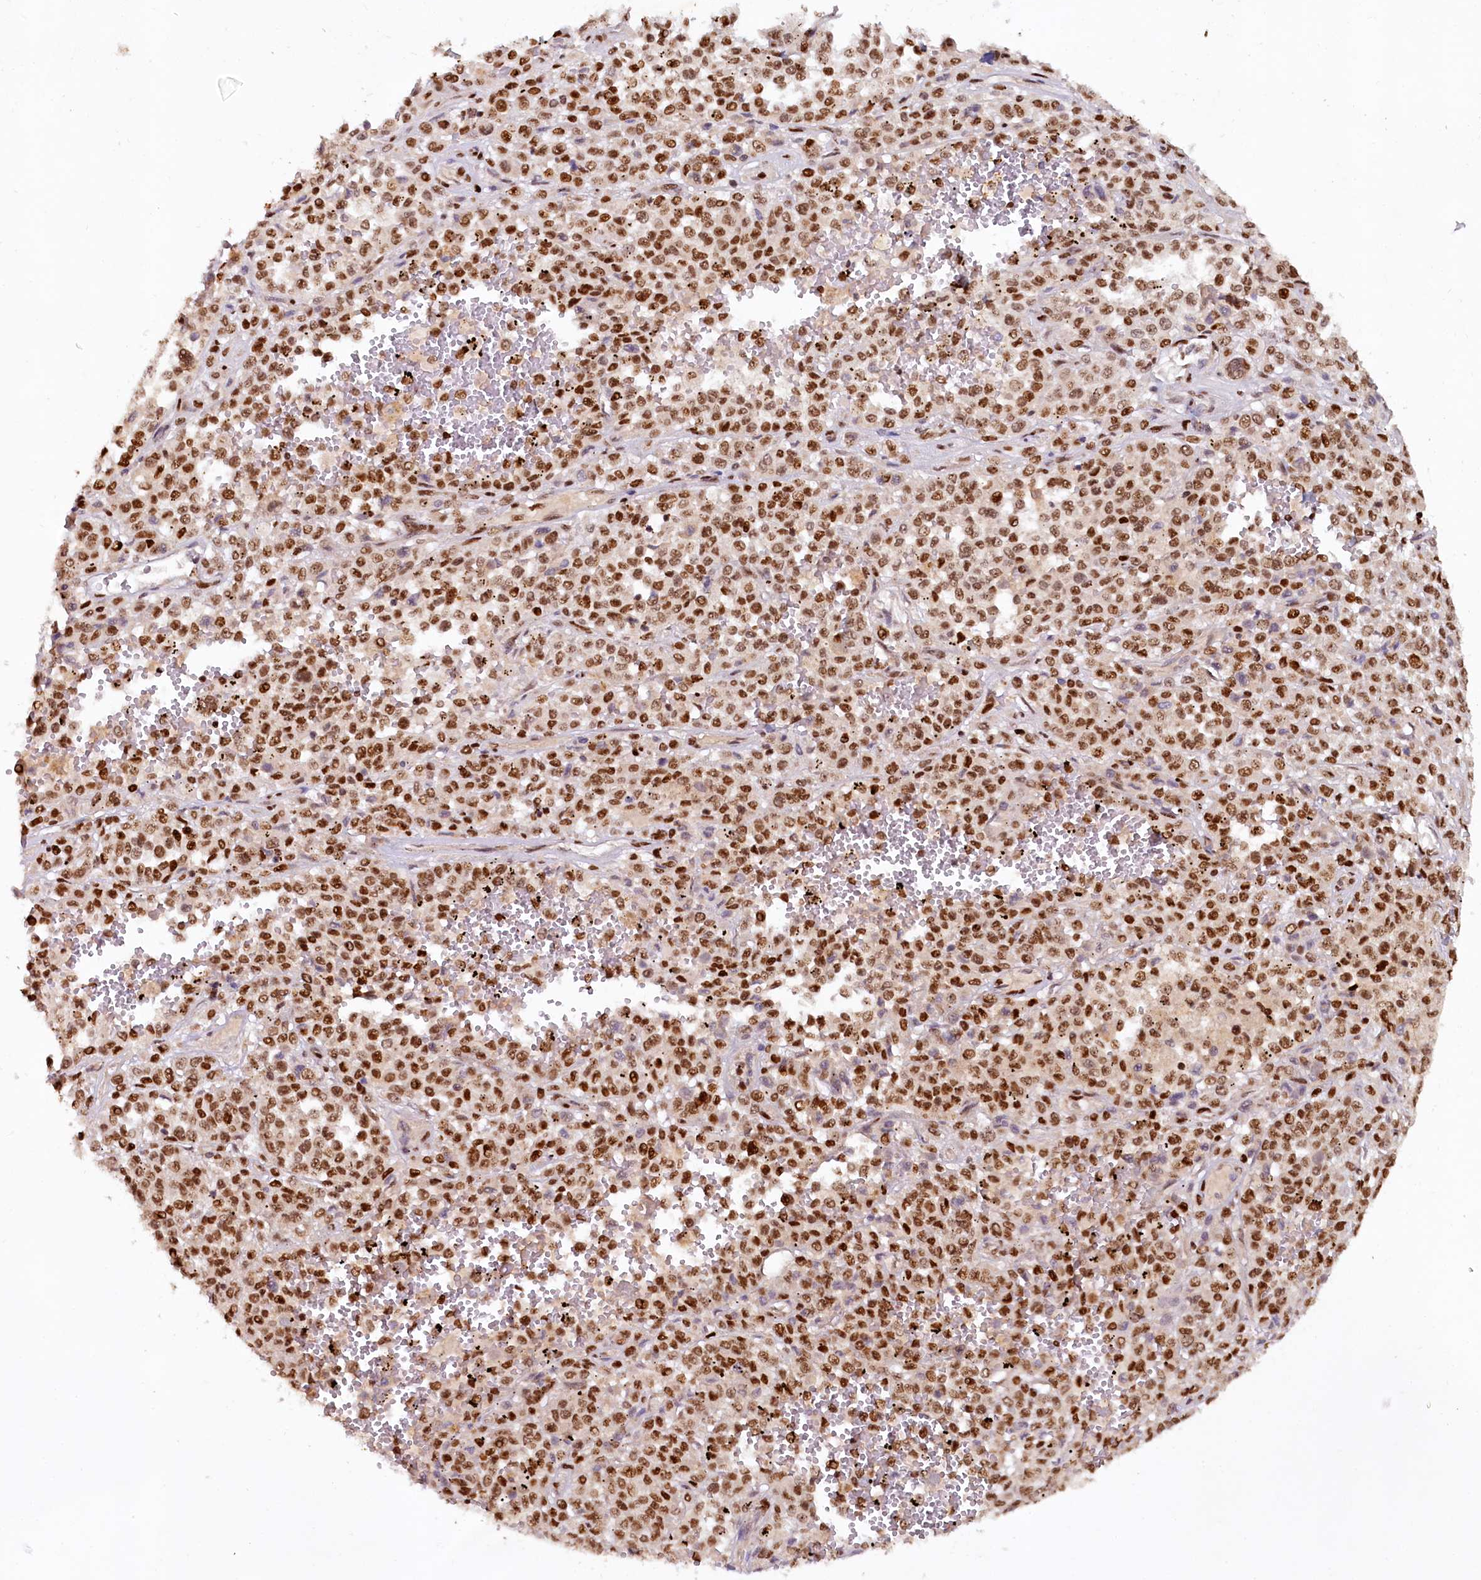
{"staining": {"intensity": "strong", "quantity": ">75%", "location": "nuclear"}, "tissue": "melanoma", "cell_type": "Tumor cells", "image_type": "cancer", "snomed": [{"axis": "morphology", "description": "Malignant melanoma, Metastatic site"}, {"axis": "topography", "description": "Pancreas"}], "caption": "Immunohistochemical staining of human melanoma displays strong nuclear protein staining in about >75% of tumor cells.", "gene": "TCOF1", "patient": {"sex": "female", "age": 30}}